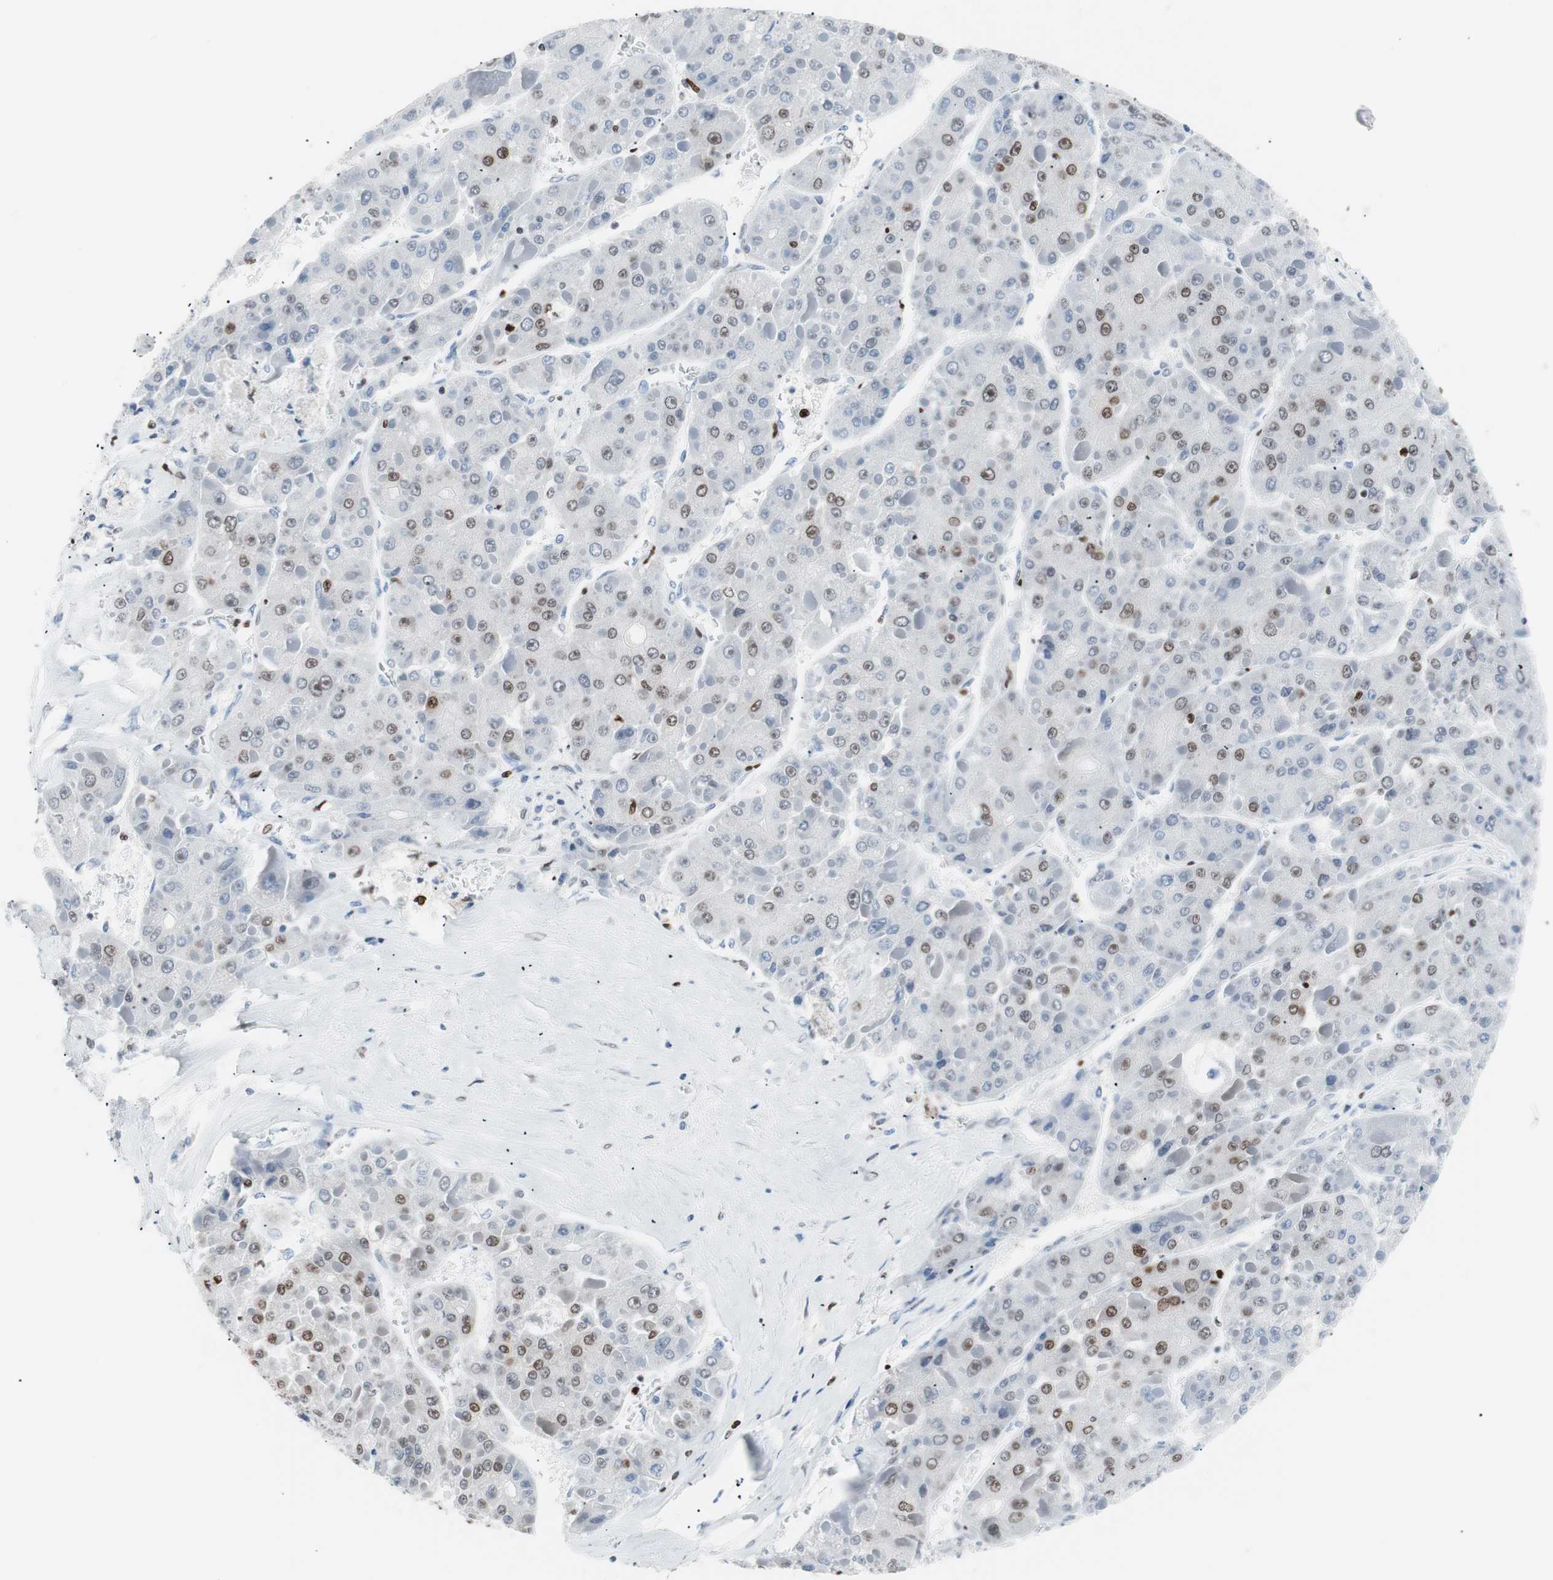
{"staining": {"intensity": "weak", "quantity": "<25%", "location": "nuclear"}, "tissue": "liver cancer", "cell_type": "Tumor cells", "image_type": "cancer", "snomed": [{"axis": "morphology", "description": "Carcinoma, Hepatocellular, NOS"}, {"axis": "topography", "description": "Liver"}], "caption": "IHC micrograph of neoplastic tissue: hepatocellular carcinoma (liver) stained with DAB demonstrates no significant protein staining in tumor cells.", "gene": "CEBPB", "patient": {"sex": "female", "age": 73}}